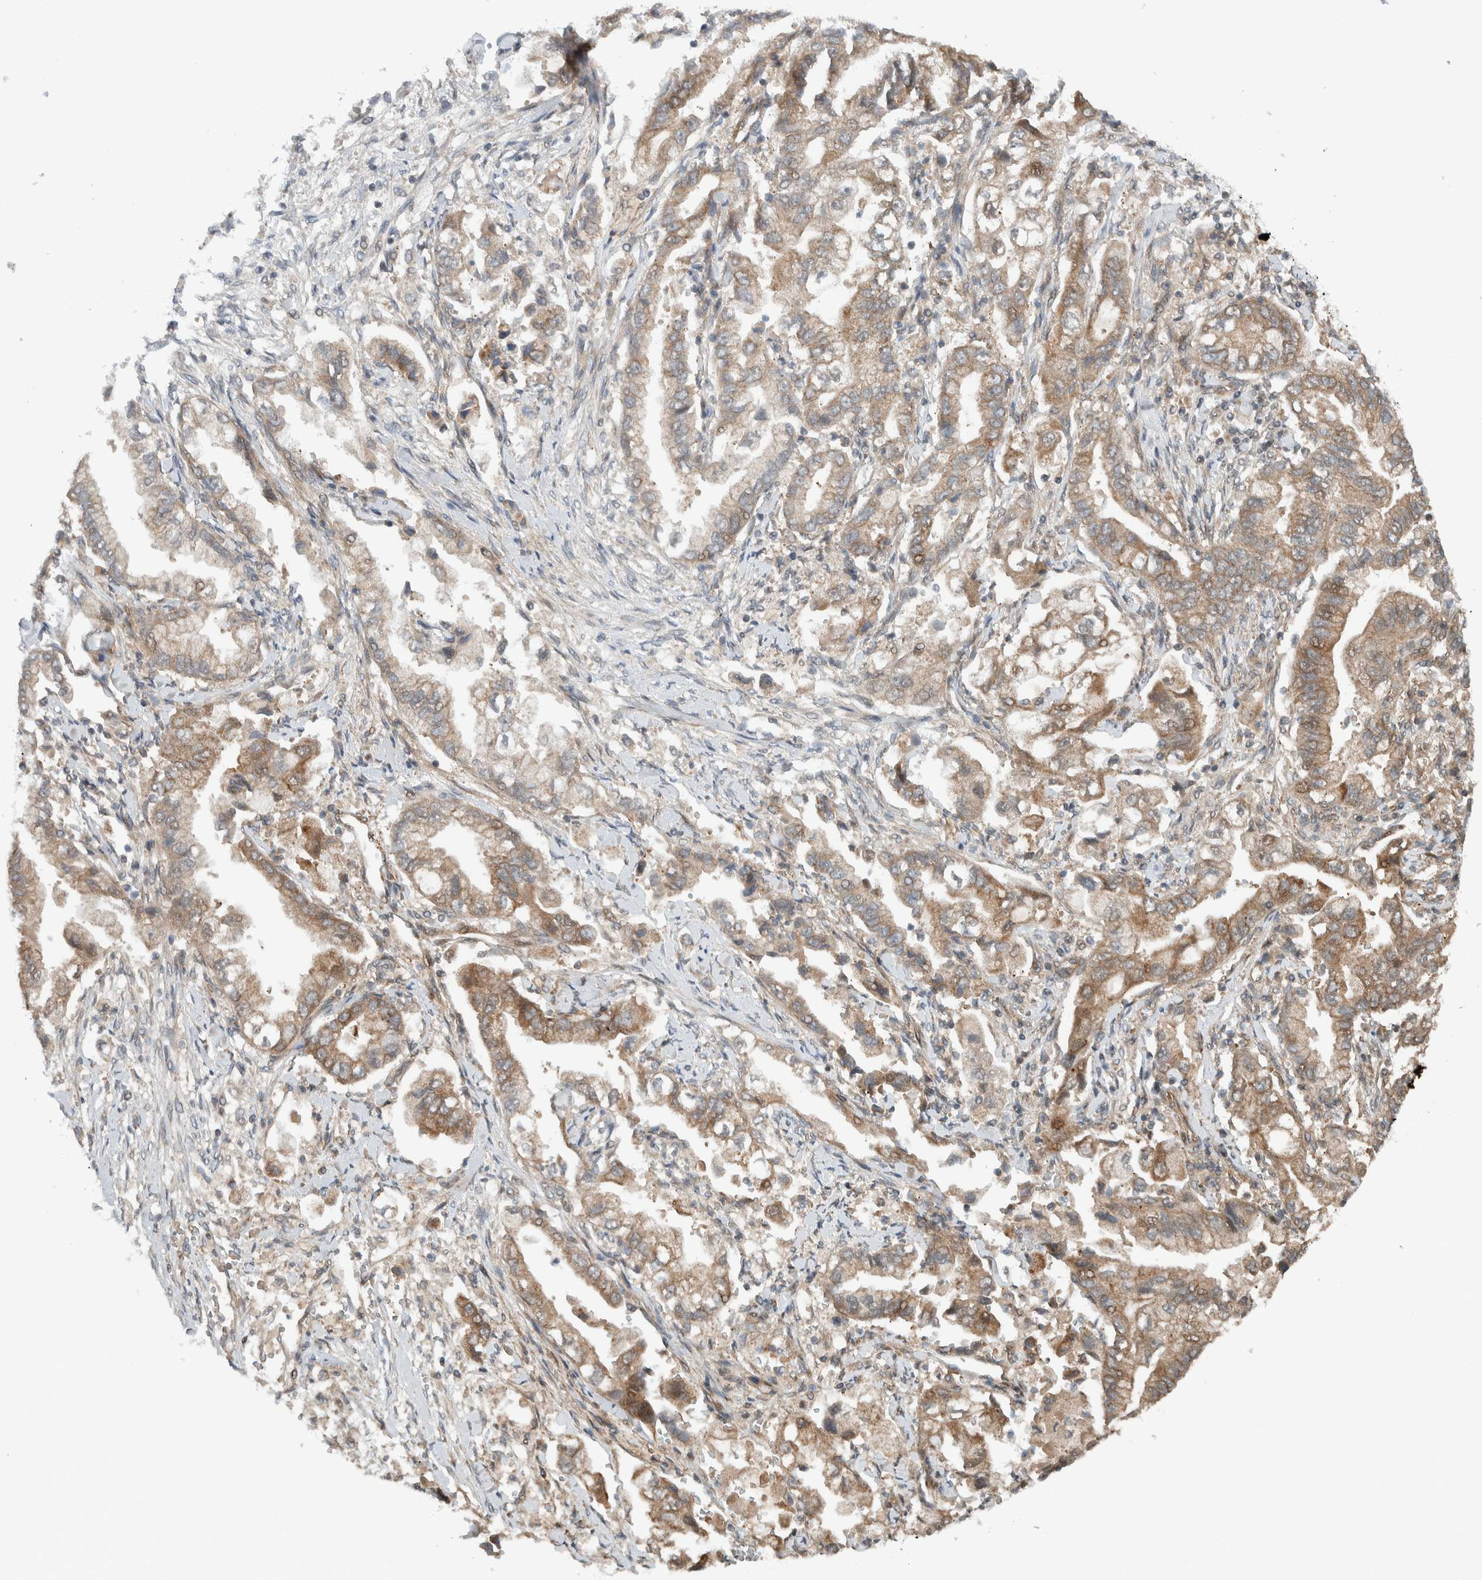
{"staining": {"intensity": "weak", "quantity": ">75%", "location": "cytoplasmic/membranous"}, "tissue": "stomach cancer", "cell_type": "Tumor cells", "image_type": "cancer", "snomed": [{"axis": "morphology", "description": "Normal tissue, NOS"}, {"axis": "morphology", "description": "Adenocarcinoma, NOS"}, {"axis": "topography", "description": "Stomach"}], "caption": "Protein analysis of adenocarcinoma (stomach) tissue displays weak cytoplasmic/membranous expression in approximately >75% of tumor cells.", "gene": "KLHL6", "patient": {"sex": "male", "age": 62}}